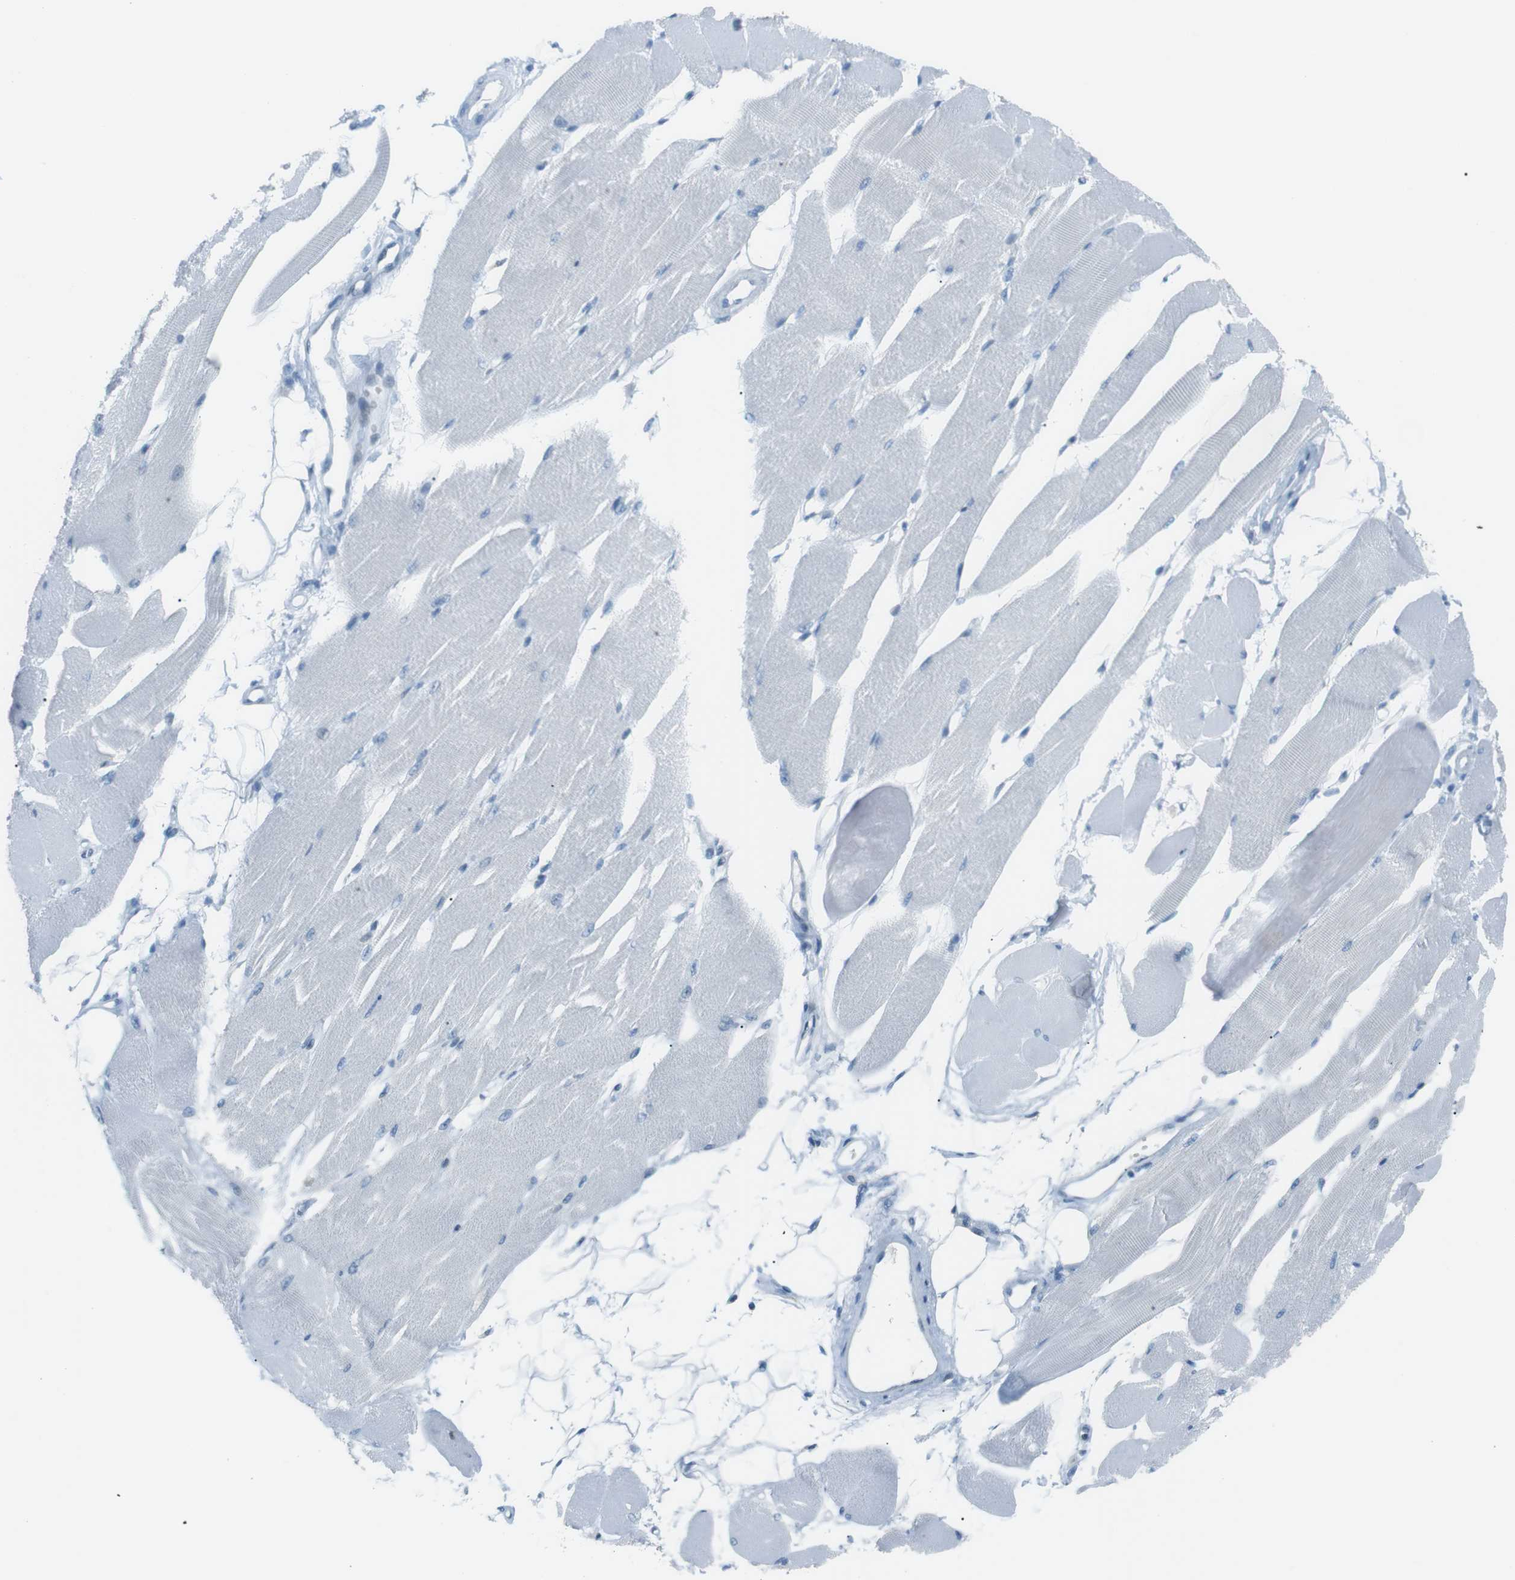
{"staining": {"intensity": "negative", "quantity": "none", "location": "none"}, "tissue": "skeletal muscle", "cell_type": "Myocytes", "image_type": "normal", "snomed": [{"axis": "morphology", "description": "Normal tissue, NOS"}, {"axis": "topography", "description": "Skeletal muscle"}, {"axis": "topography", "description": "Peripheral nerve tissue"}], "caption": "The immunohistochemistry photomicrograph has no significant positivity in myocytes of skeletal muscle. (Brightfield microscopy of DAB (3,3'-diaminobenzidine) immunohistochemistry at high magnification).", "gene": "AZGP1", "patient": {"sex": "female", "age": 84}}